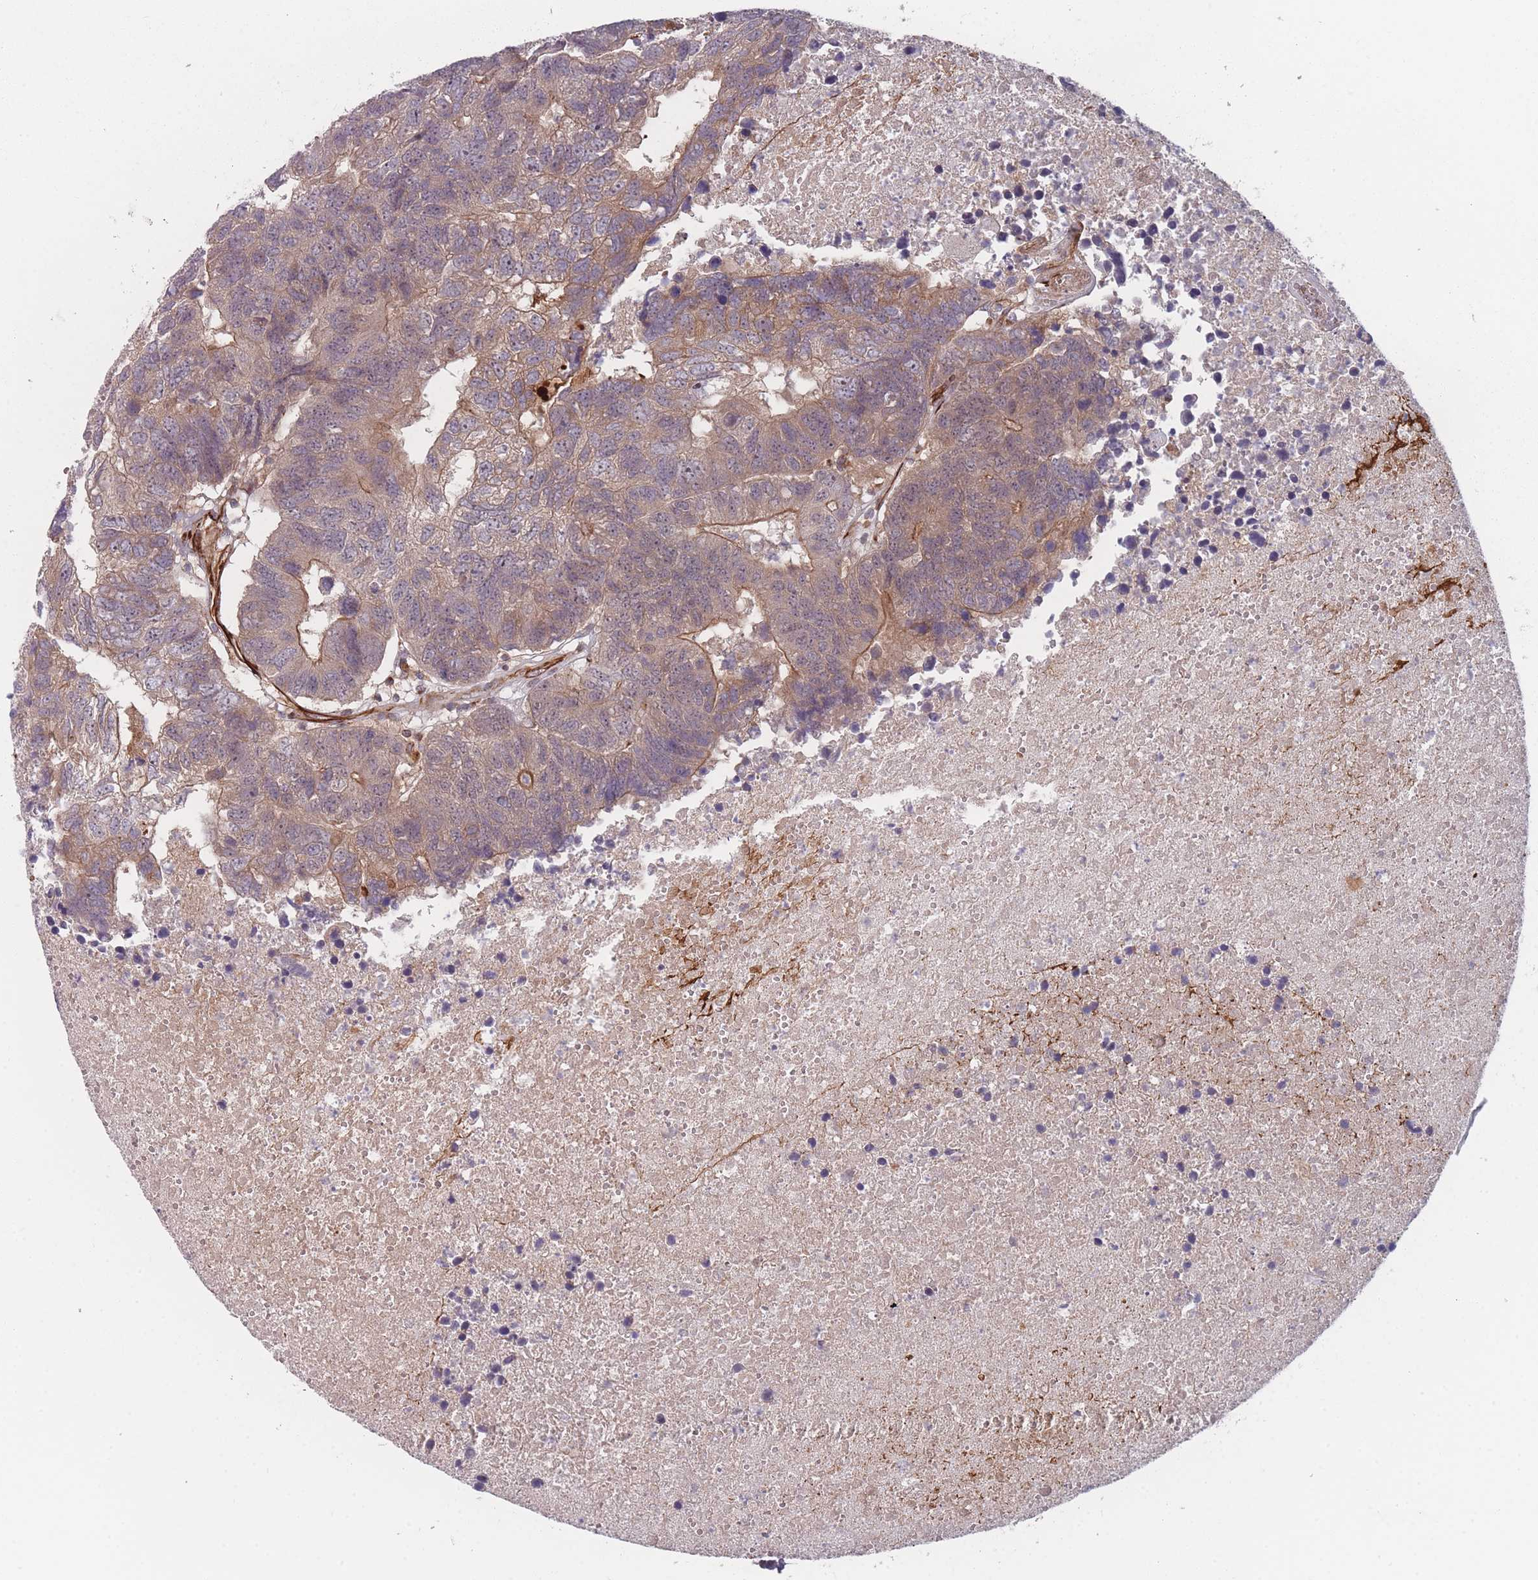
{"staining": {"intensity": "weak", "quantity": ">75%", "location": "cytoplasmic/membranous"}, "tissue": "colorectal cancer", "cell_type": "Tumor cells", "image_type": "cancer", "snomed": [{"axis": "morphology", "description": "Adenocarcinoma, NOS"}, {"axis": "topography", "description": "Colon"}], "caption": "Immunohistochemical staining of human colorectal adenocarcinoma shows low levels of weak cytoplasmic/membranous positivity in about >75% of tumor cells.", "gene": "EEF1AKMT2", "patient": {"sex": "female", "age": 48}}